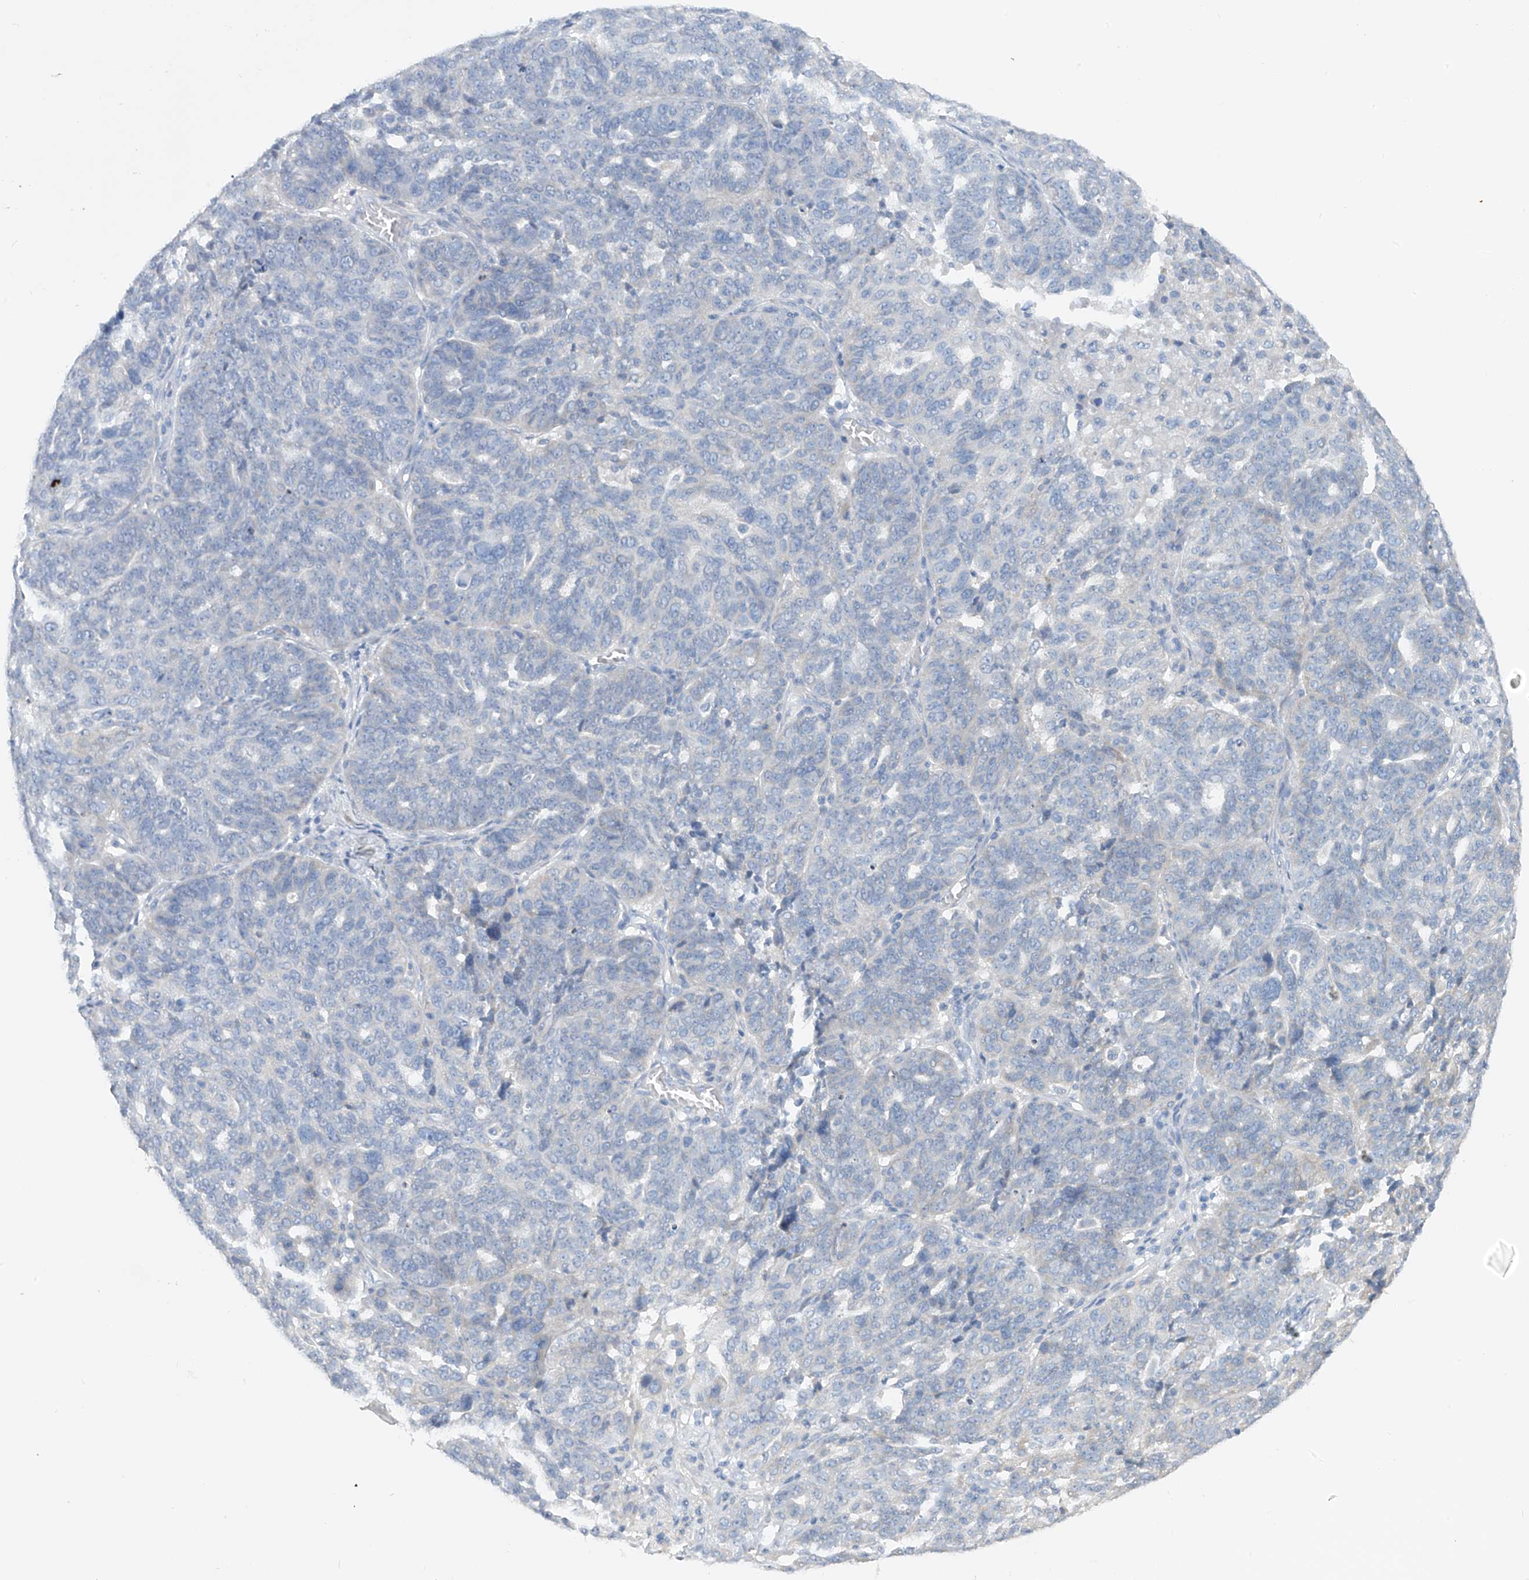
{"staining": {"intensity": "negative", "quantity": "none", "location": "none"}, "tissue": "ovarian cancer", "cell_type": "Tumor cells", "image_type": "cancer", "snomed": [{"axis": "morphology", "description": "Cystadenocarcinoma, serous, NOS"}, {"axis": "topography", "description": "Ovary"}], "caption": "A high-resolution image shows immunohistochemistry (IHC) staining of ovarian cancer (serous cystadenocarcinoma), which shows no significant staining in tumor cells. Nuclei are stained in blue.", "gene": "POMGNT2", "patient": {"sex": "female", "age": 59}}